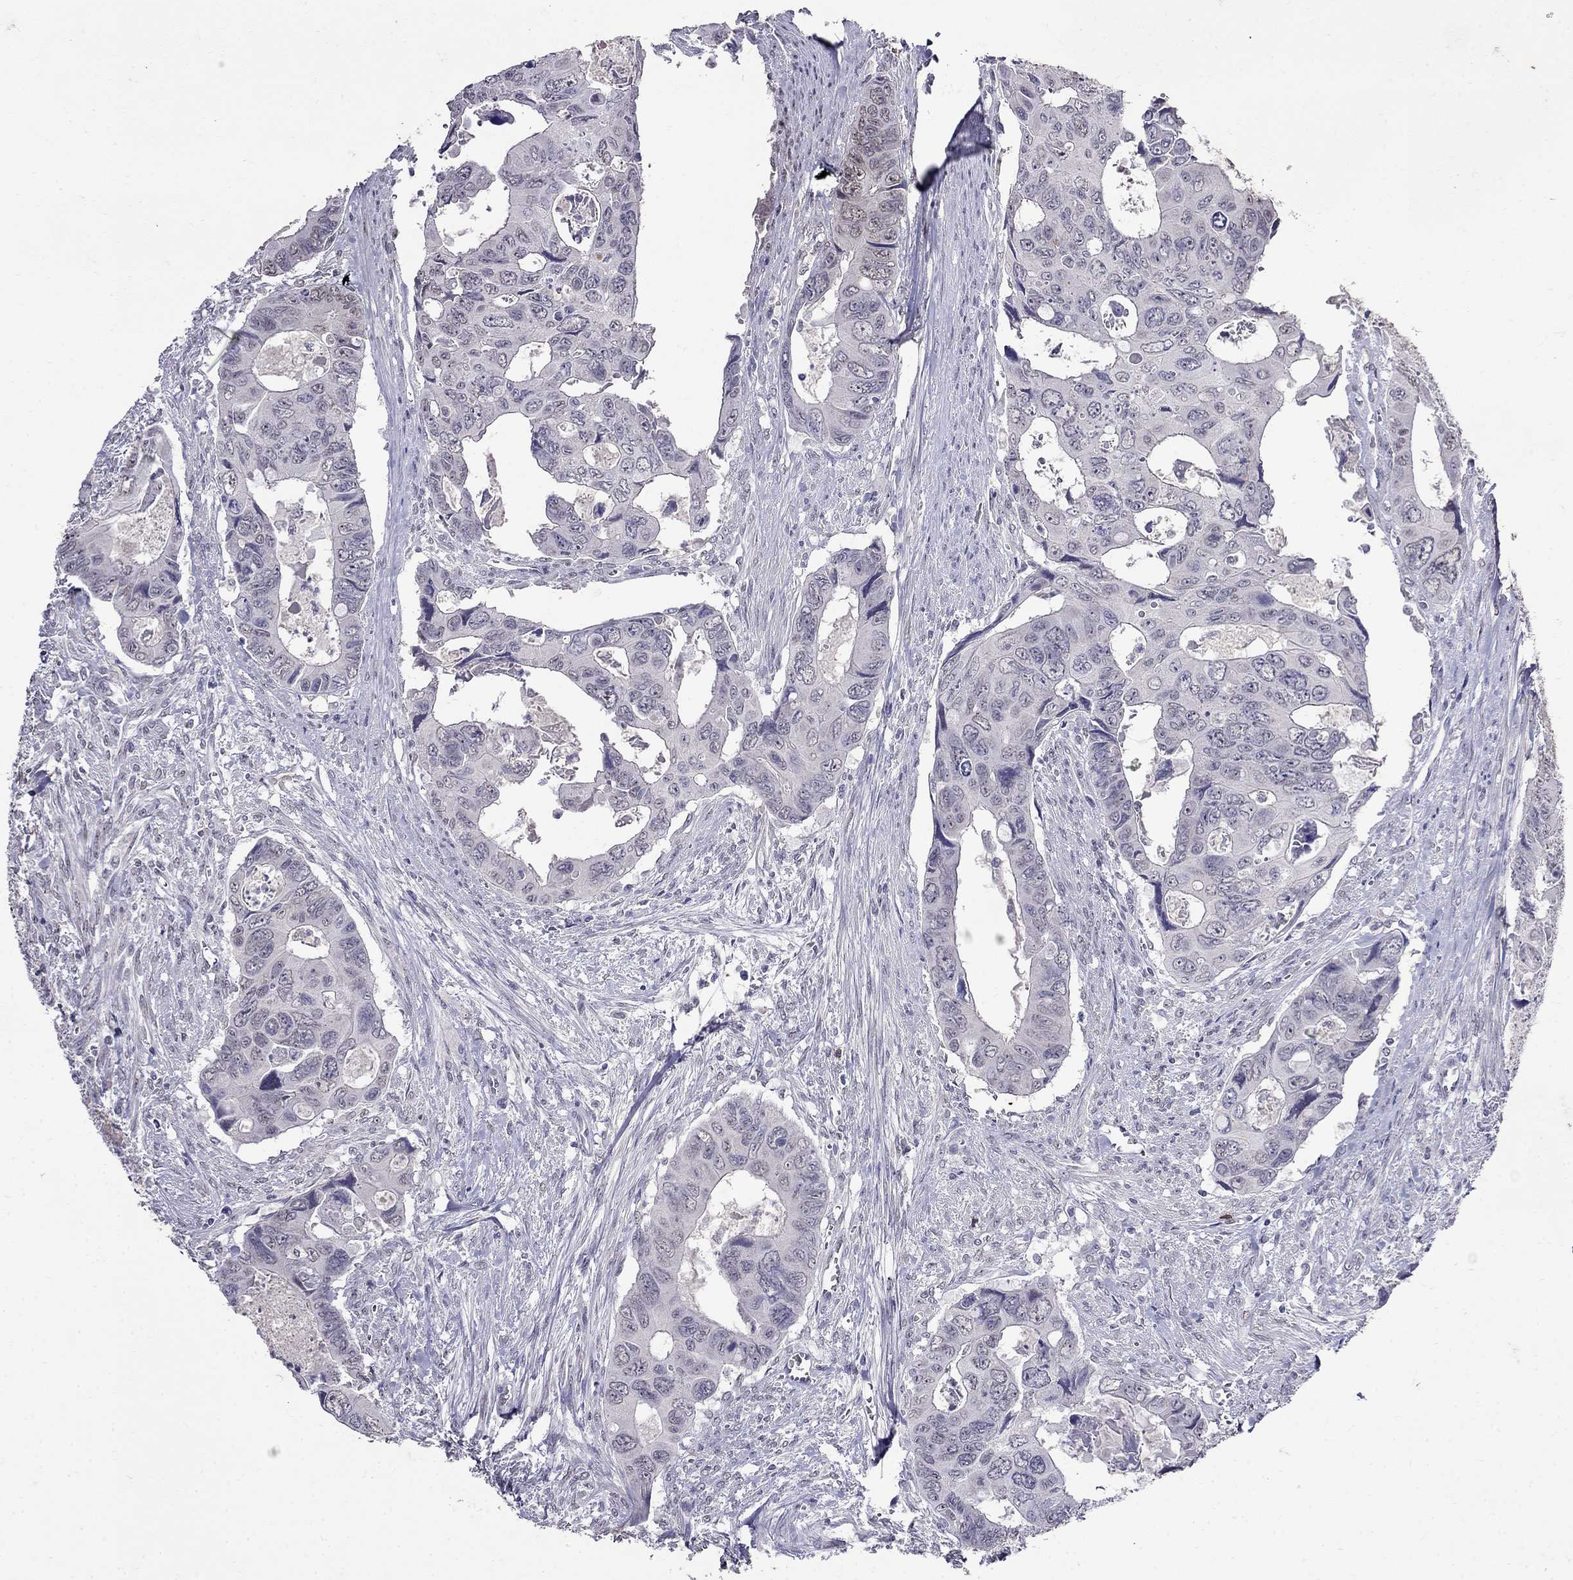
{"staining": {"intensity": "negative", "quantity": "none", "location": "none"}, "tissue": "colorectal cancer", "cell_type": "Tumor cells", "image_type": "cancer", "snomed": [{"axis": "morphology", "description": "Adenocarcinoma, NOS"}, {"axis": "topography", "description": "Rectum"}], "caption": "This histopathology image is of colorectal cancer stained with immunohistochemistry to label a protein in brown with the nuclei are counter-stained blue. There is no staining in tumor cells.", "gene": "CD8B", "patient": {"sex": "male", "age": 62}}